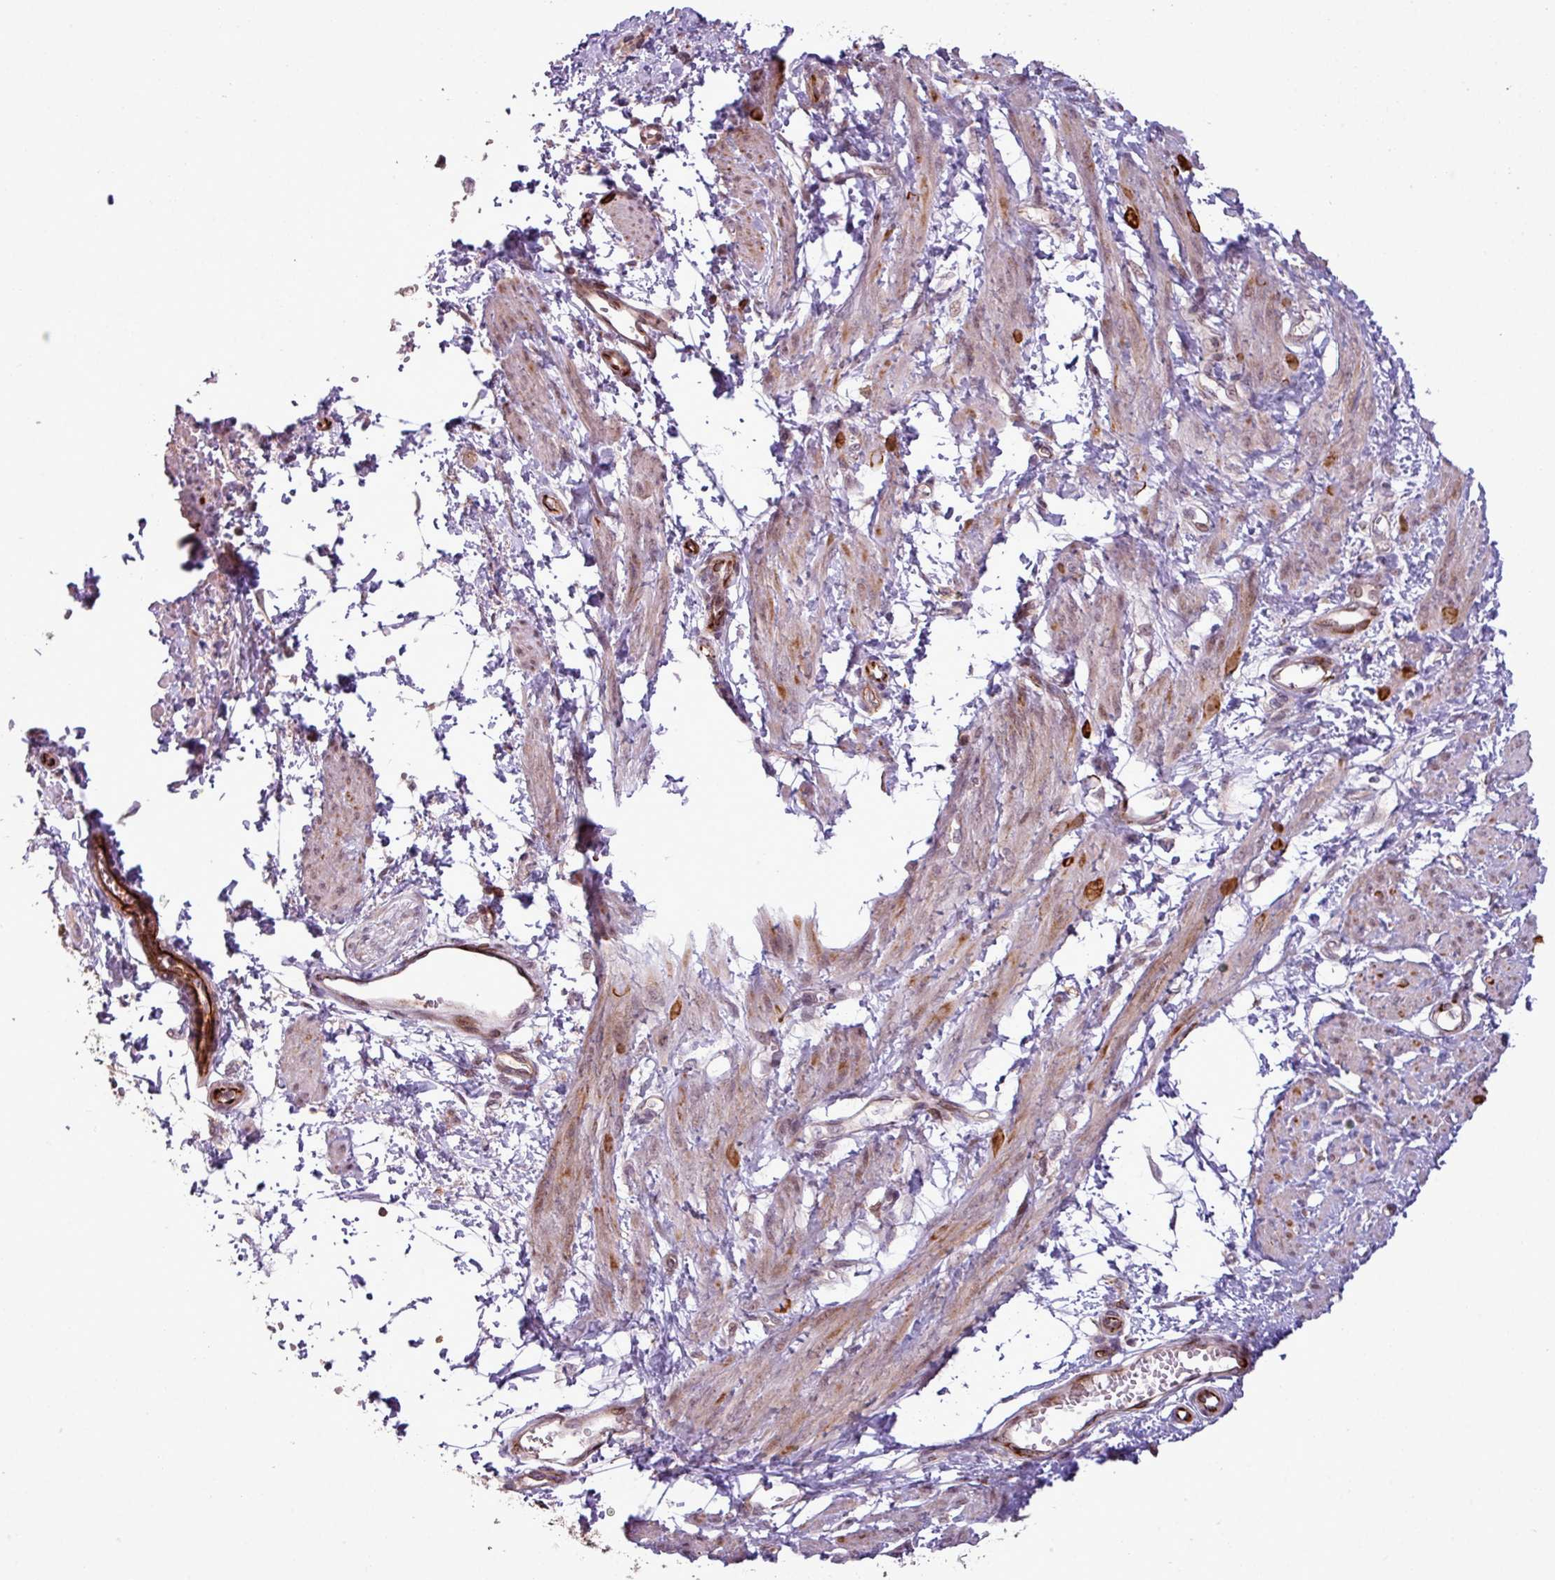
{"staining": {"intensity": "moderate", "quantity": "25%-75%", "location": "cytoplasmic/membranous,nuclear"}, "tissue": "smooth muscle", "cell_type": "Smooth muscle cells", "image_type": "normal", "snomed": [{"axis": "morphology", "description": "Normal tissue, NOS"}, {"axis": "topography", "description": "Smooth muscle"}, {"axis": "topography", "description": "Uterus"}], "caption": "The image shows staining of benign smooth muscle, revealing moderate cytoplasmic/membranous,nuclear protein expression (brown color) within smooth muscle cells.", "gene": "ZC2HC1C", "patient": {"sex": "female", "age": 39}}